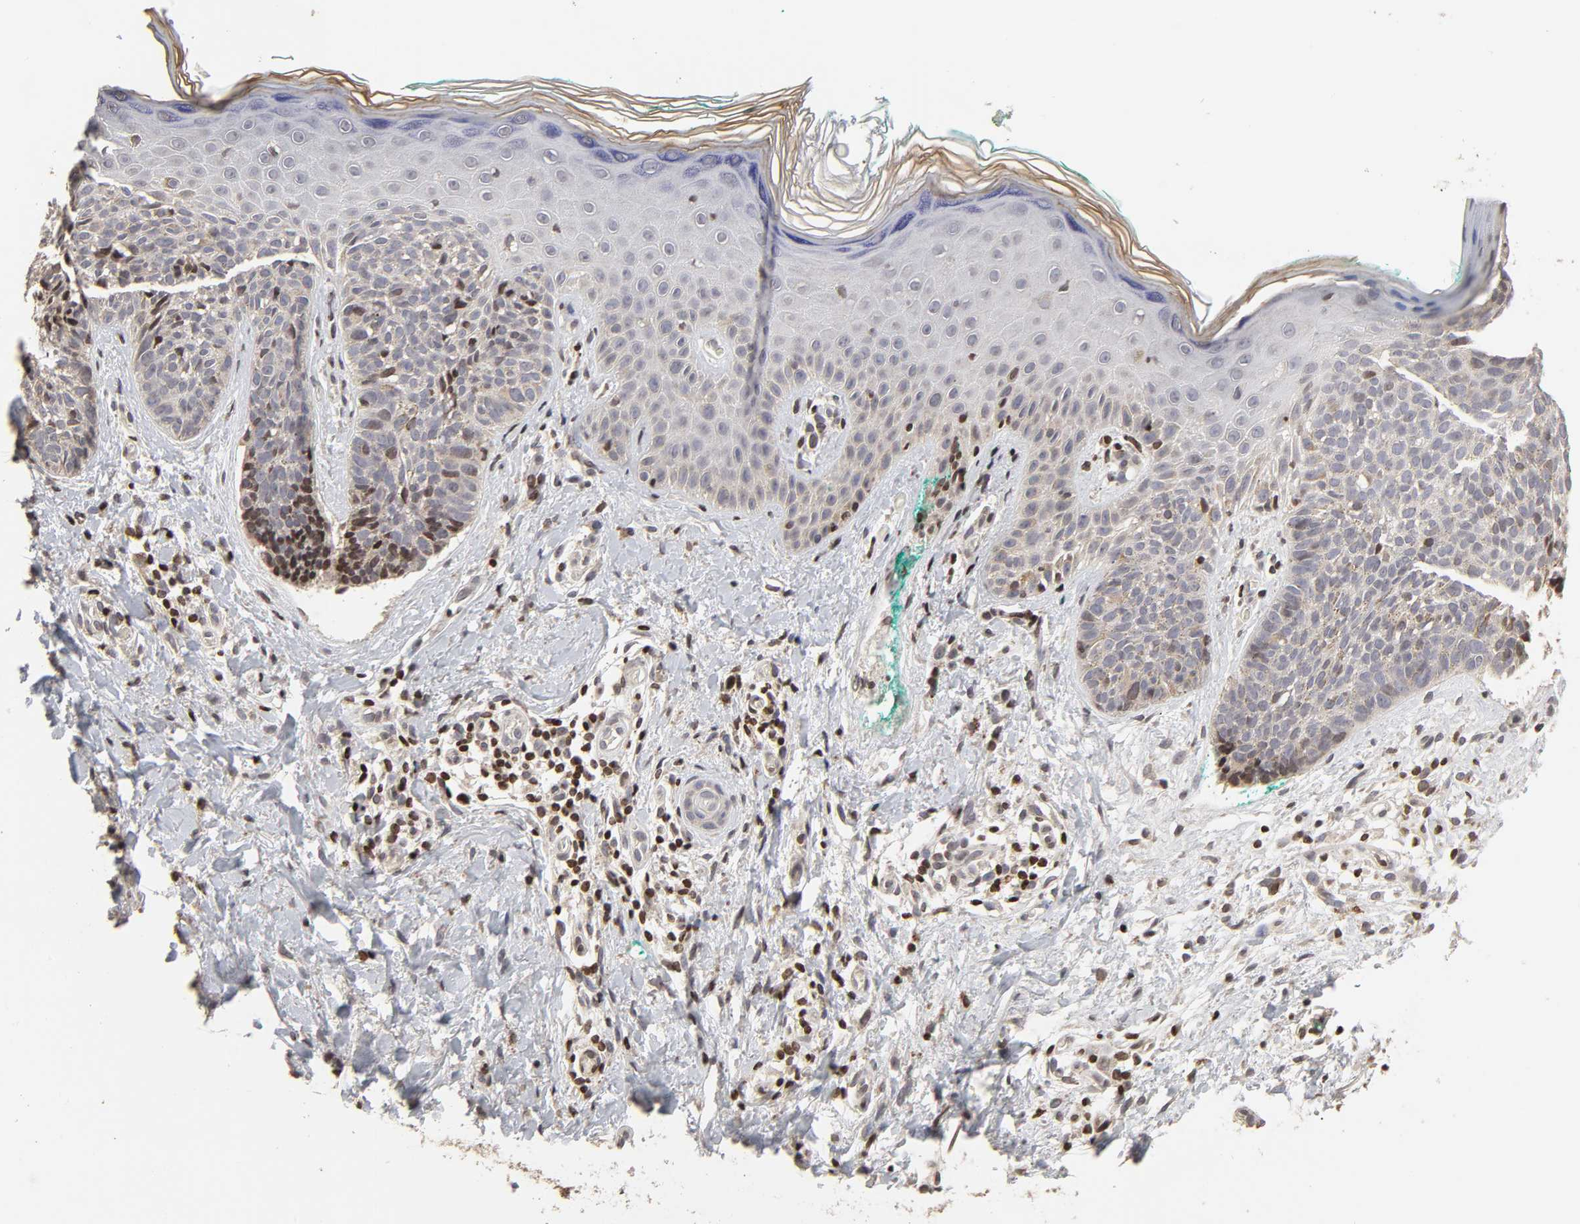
{"staining": {"intensity": "weak", "quantity": "25%-75%", "location": "cytoplasmic/membranous"}, "tissue": "skin cancer", "cell_type": "Tumor cells", "image_type": "cancer", "snomed": [{"axis": "morphology", "description": "Basal cell carcinoma"}, {"axis": "topography", "description": "Skin"}], "caption": "Immunohistochemistry micrograph of human skin basal cell carcinoma stained for a protein (brown), which exhibits low levels of weak cytoplasmic/membranous expression in approximately 25%-75% of tumor cells.", "gene": "ZNF473", "patient": {"sex": "female", "age": 58}}